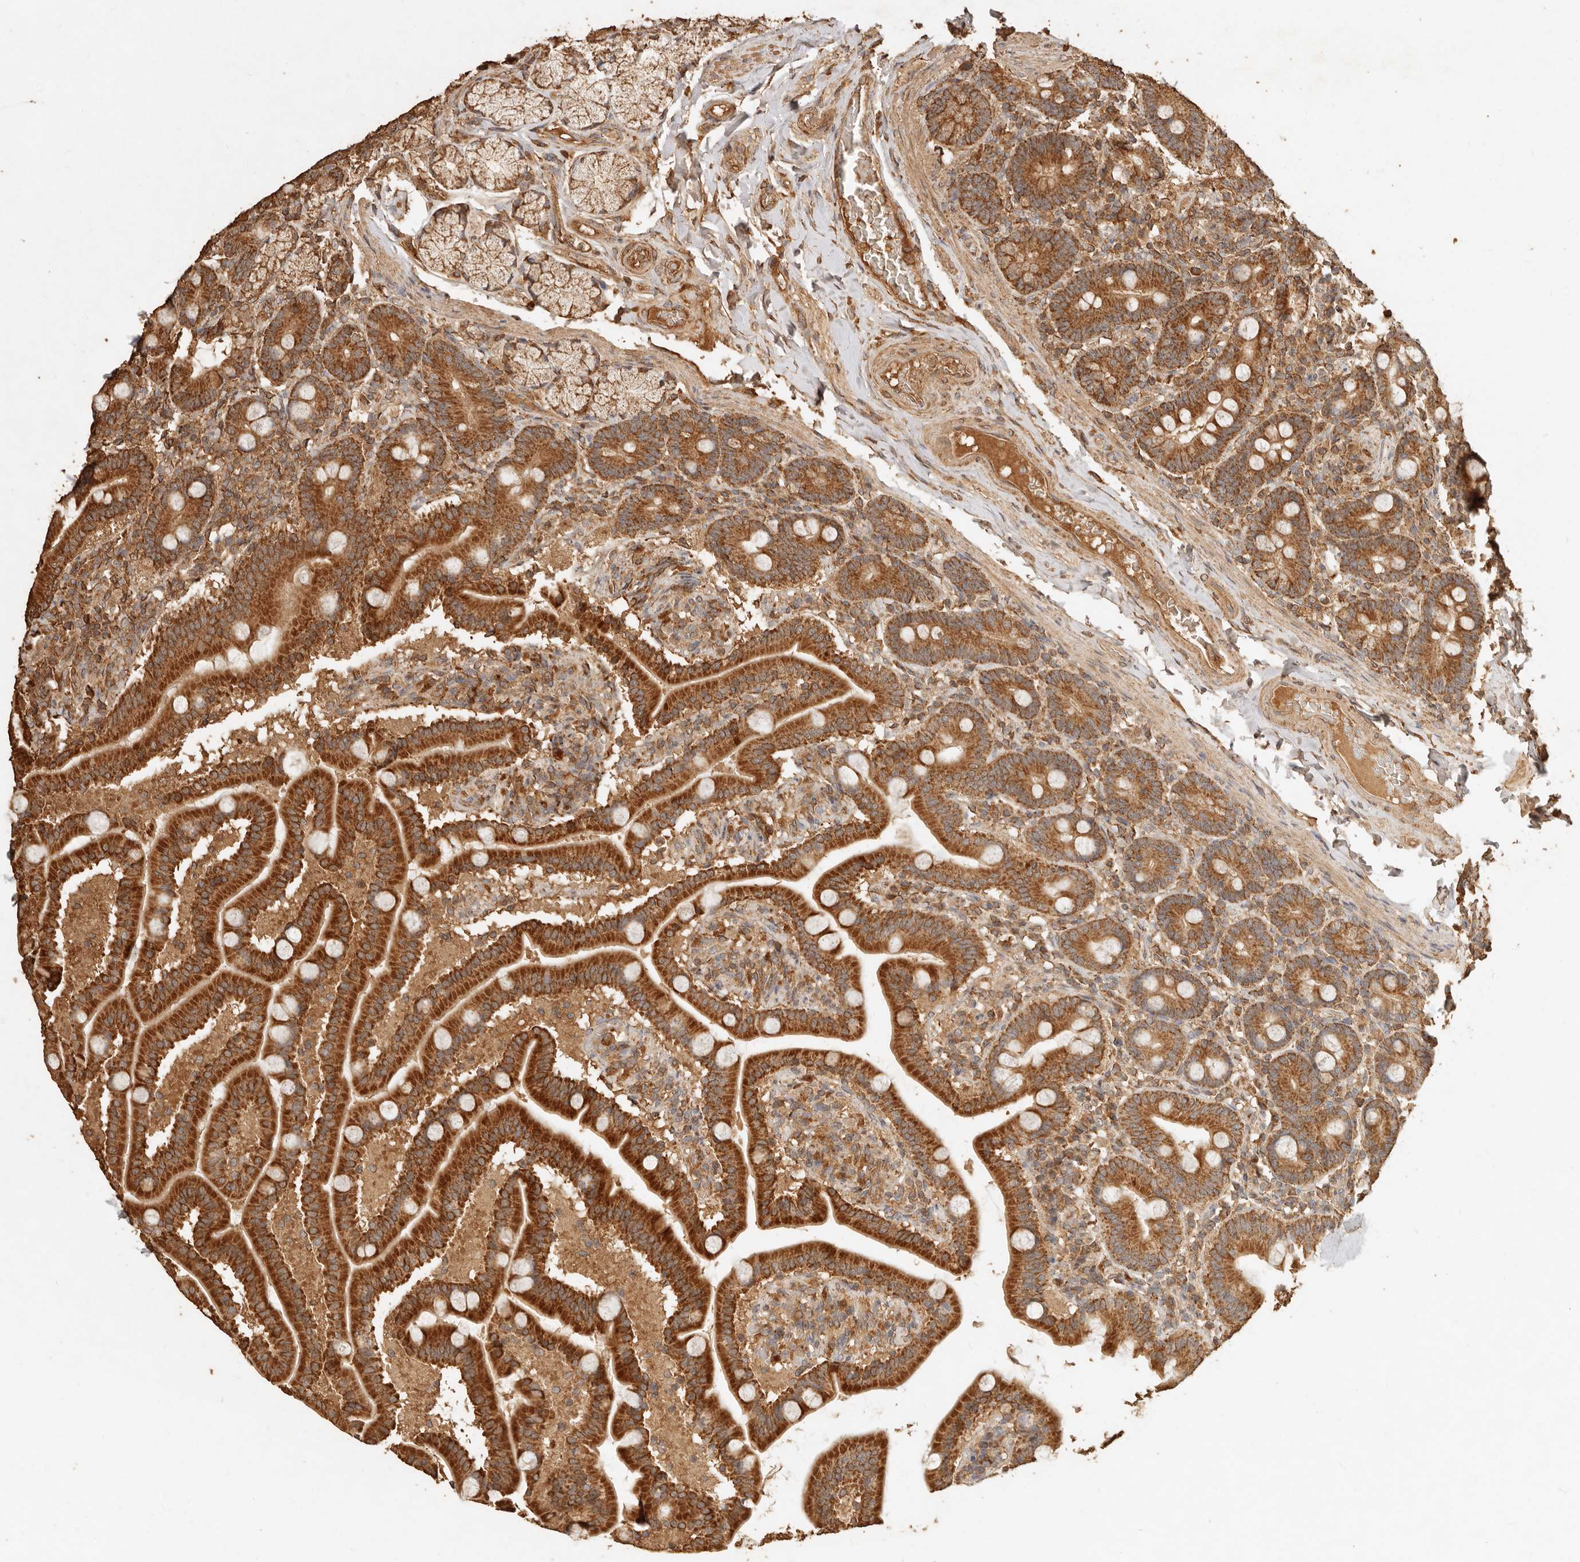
{"staining": {"intensity": "strong", "quantity": ">75%", "location": "cytoplasmic/membranous"}, "tissue": "duodenum", "cell_type": "Glandular cells", "image_type": "normal", "snomed": [{"axis": "morphology", "description": "Normal tissue, NOS"}, {"axis": "topography", "description": "Duodenum"}], "caption": "Glandular cells exhibit strong cytoplasmic/membranous staining in approximately >75% of cells in normal duodenum.", "gene": "FAM180B", "patient": {"sex": "male", "age": 54}}